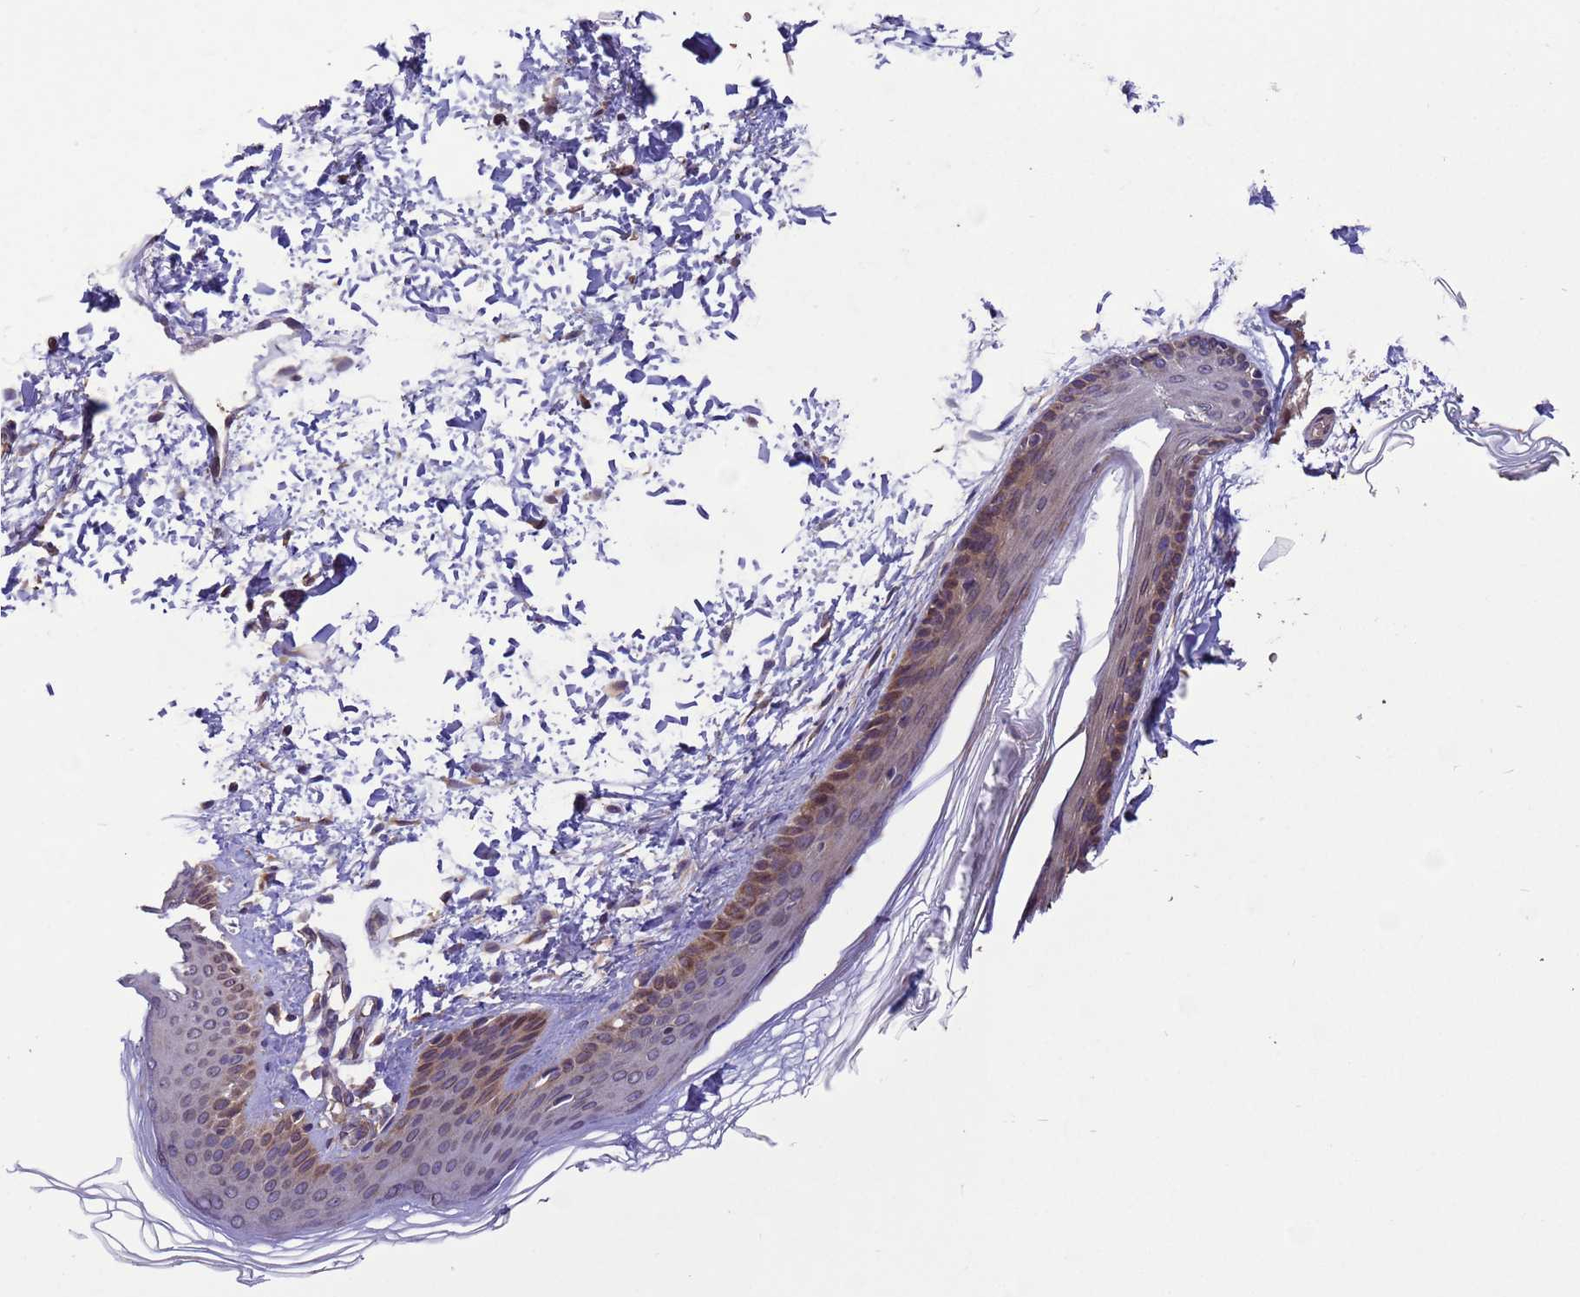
{"staining": {"intensity": "negative", "quantity": "none", "location": "none"}, "tissue": "skin", "cell_type": "Fibroblasts", "image_type": "normal", "snomed": [{"axis": "morphology", "description": "Normal tissue, NOS"}, {"axis": "topography", "description": "Skin"}], "caption": "IHC of benign skin demonstrates no staining in fibroblasts. The staining is performed using DAB brown chromogen with nuclei counter-stained in using hematoxylin.", "gene": "ARHGAP12", "patient": {"sex": "female", "age": 27}}